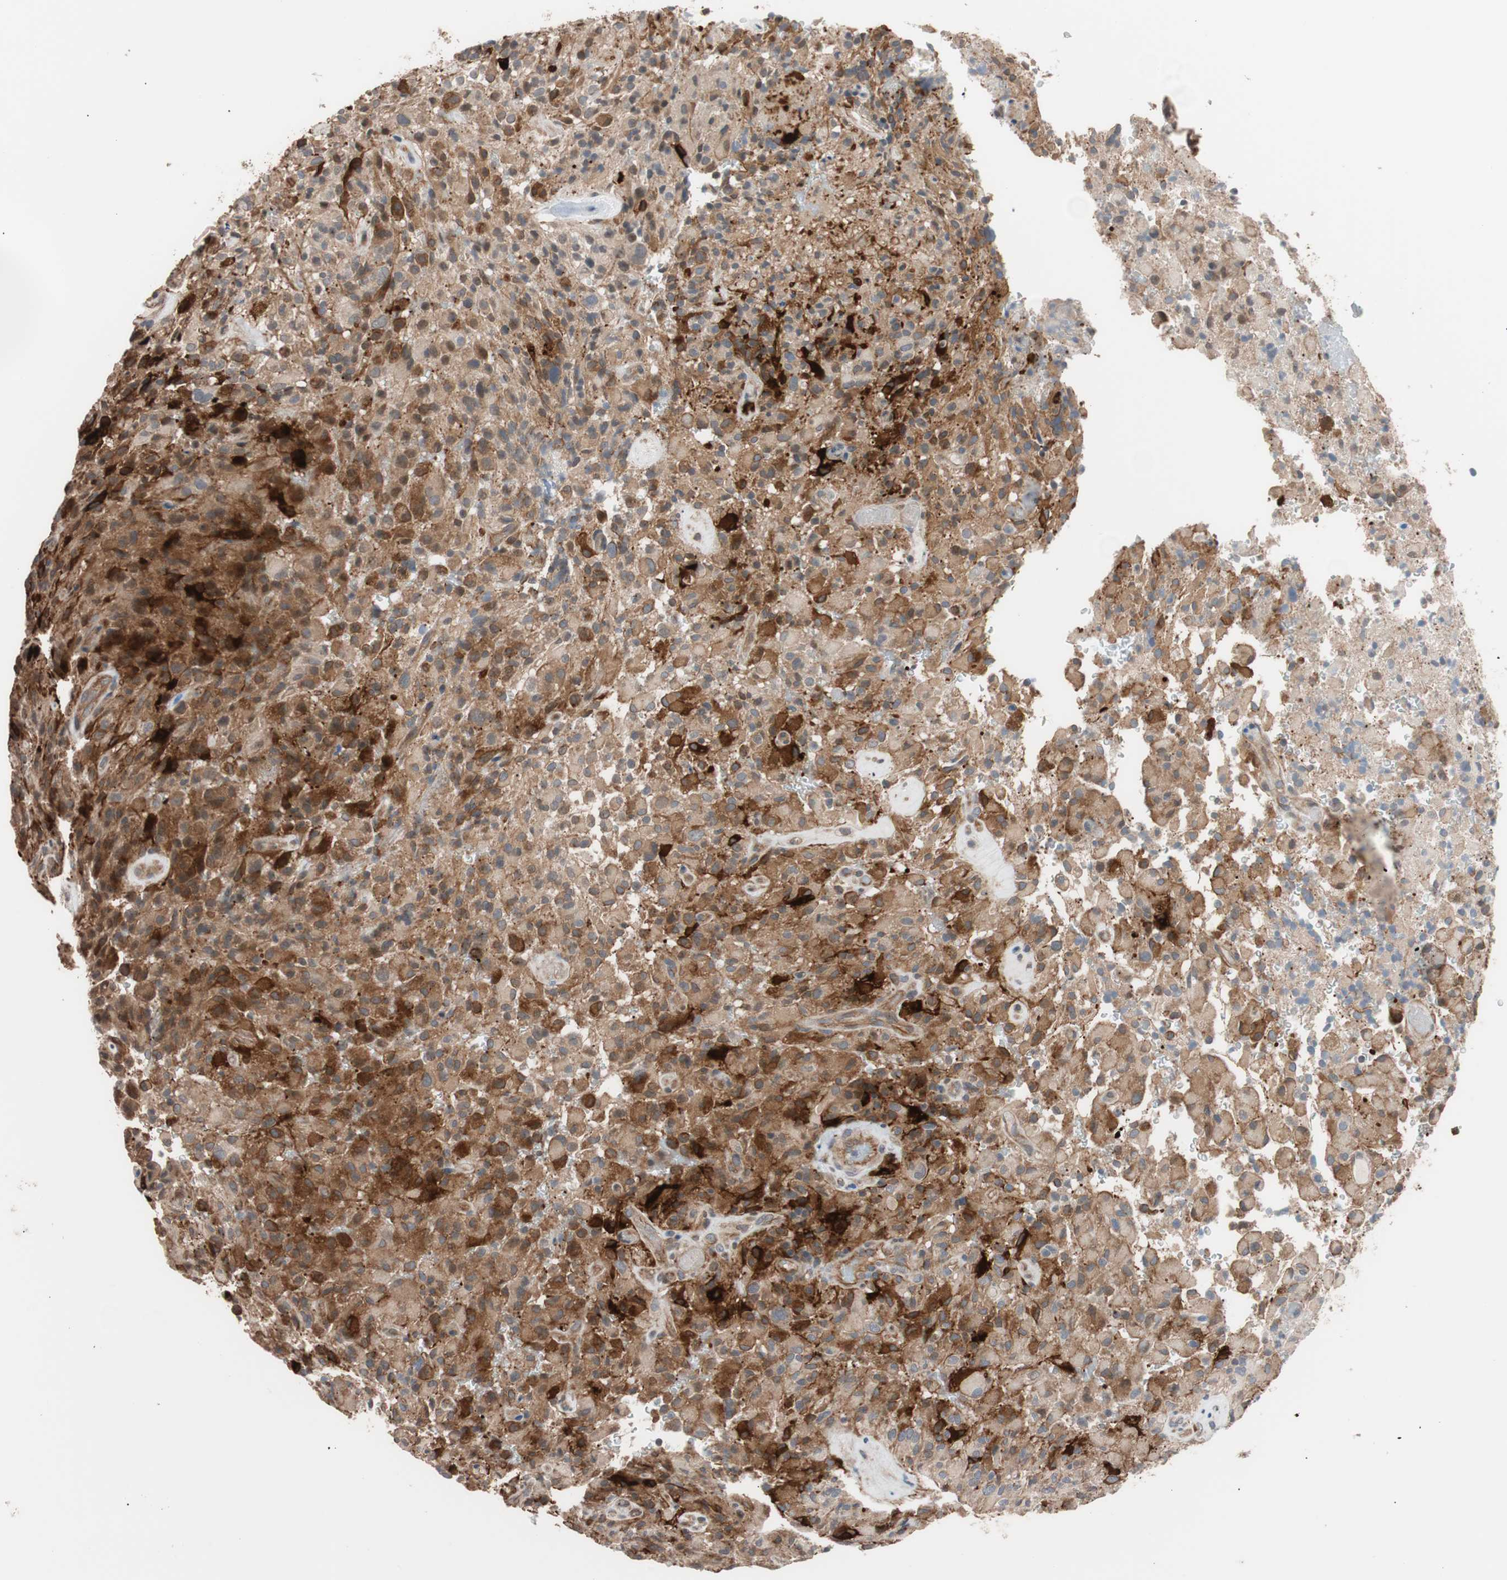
{"staining": {"intensity": "moderate", "quantity": ">75%", "location": "cytoplasmic/membranous"}, "tissue": "glioma", "cell_type": "Tumor cells", "image_type": "cancer", "snomed": [{"axis": "morphology", "description": "Glioma, malignant, High grade"}, {"axis": "topography", "description": "Brain"}], "caption": "Moderate cytoplasmic/membranous expression for a protein is identified in approximately >75% of tumor cells of glioma using immunohistochemistry (IHC).", "gene": "SMG1", "patient": {"sex": "male", "age": 71}}